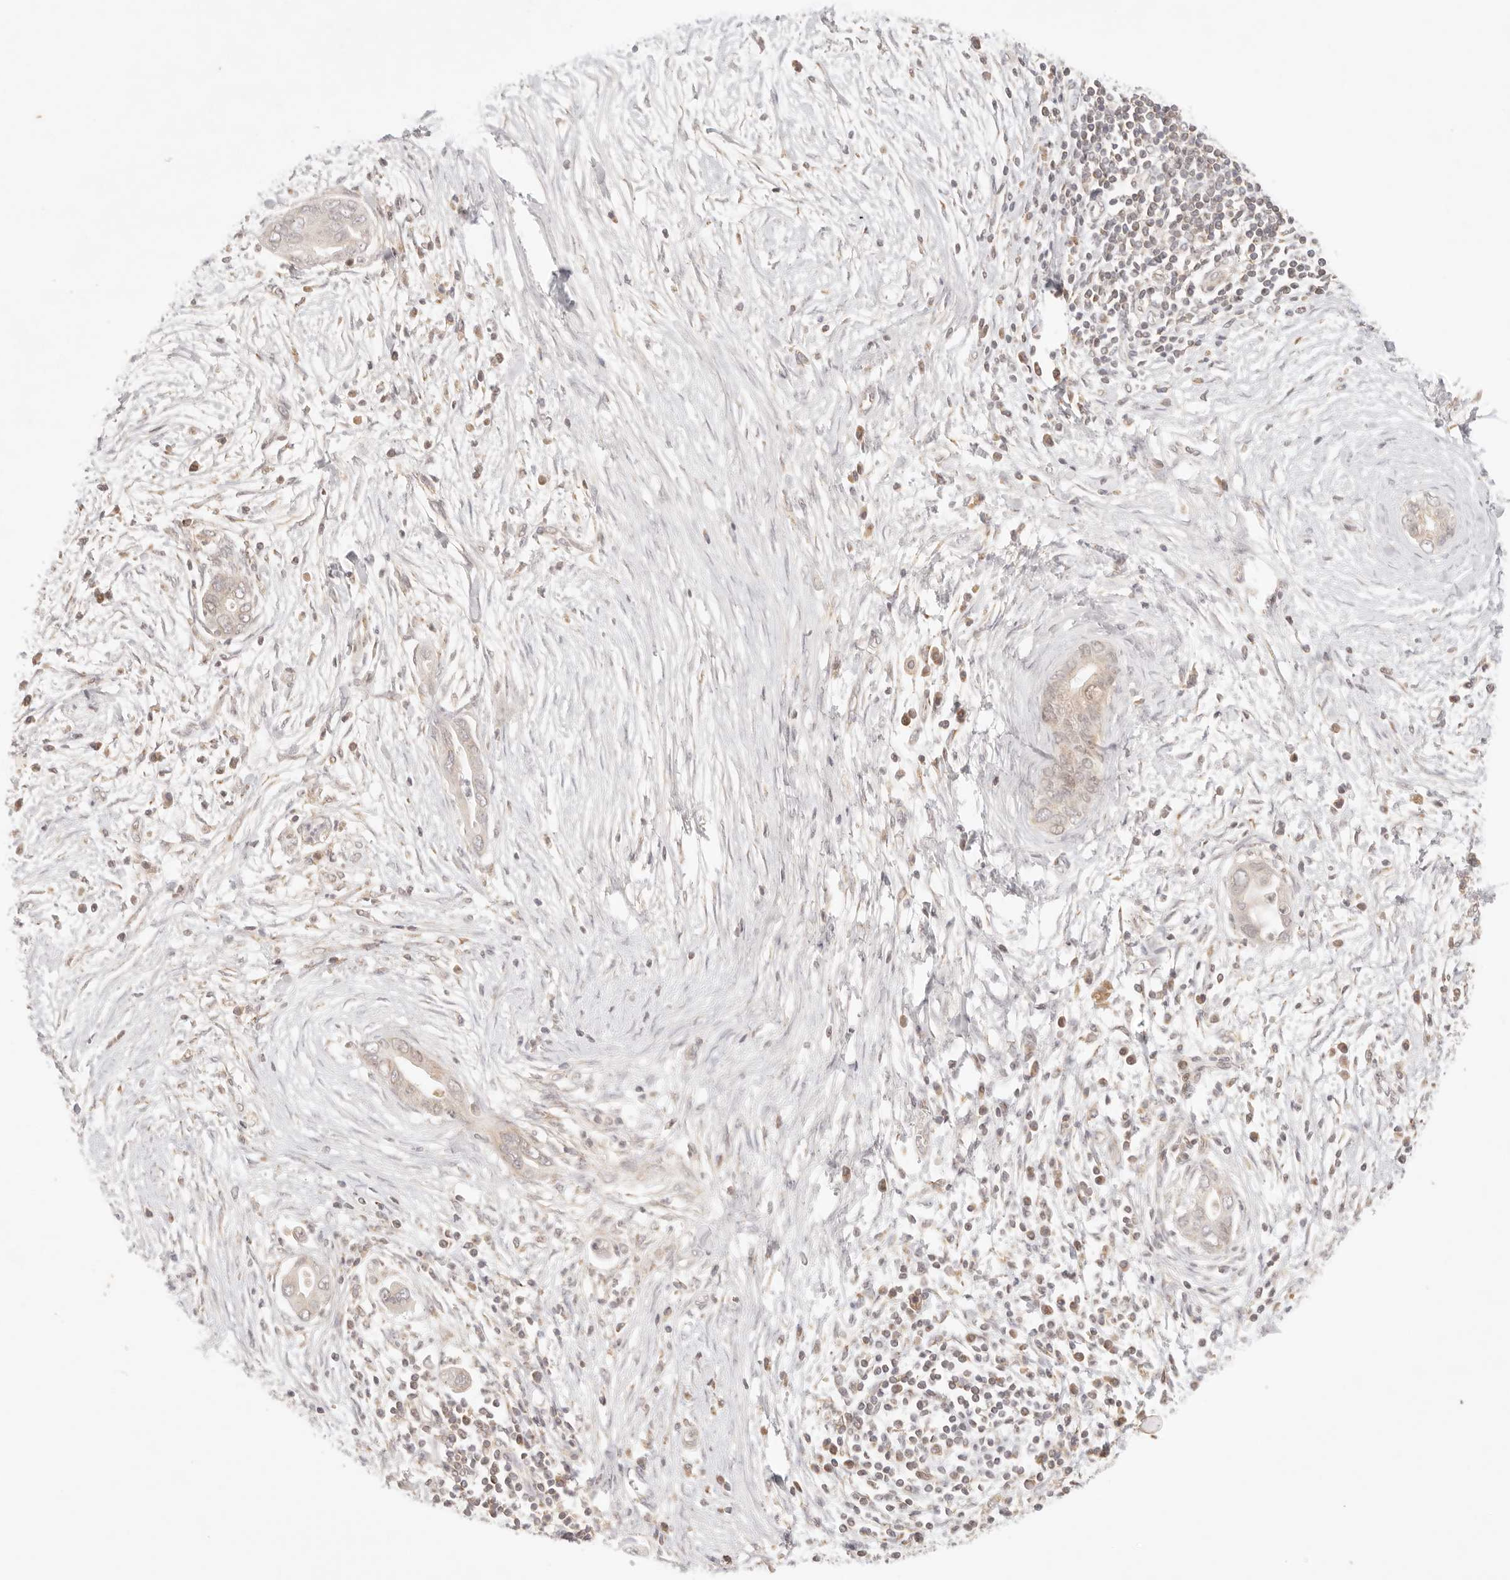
{"staining": {"intensity": "weak", "quantity": "25%-75%", "location": "cytoplasmic/membranous"}, "tissue": "pancreatic cancer", "cell_type": "Tumor cells", "image_type": "cancer", "snomed": [{"axis": "morphology", "description": "Adenocarcinoma, NOS"}, {"axis": "topography", "description": "Pancreas"}], "caption": "Immunohistochemical staining of human pancreatic cancer demonstrates low levels of weak cytoplasmic/membranous protein staining in approximately 25%-75% of tumor cells. (Stains: DAB in brown, nuclei in blue, Microscopy: brightfield microscopy at high magnification).", "gene": "COA6", "patient": {"sex": "male", "age": 75}}